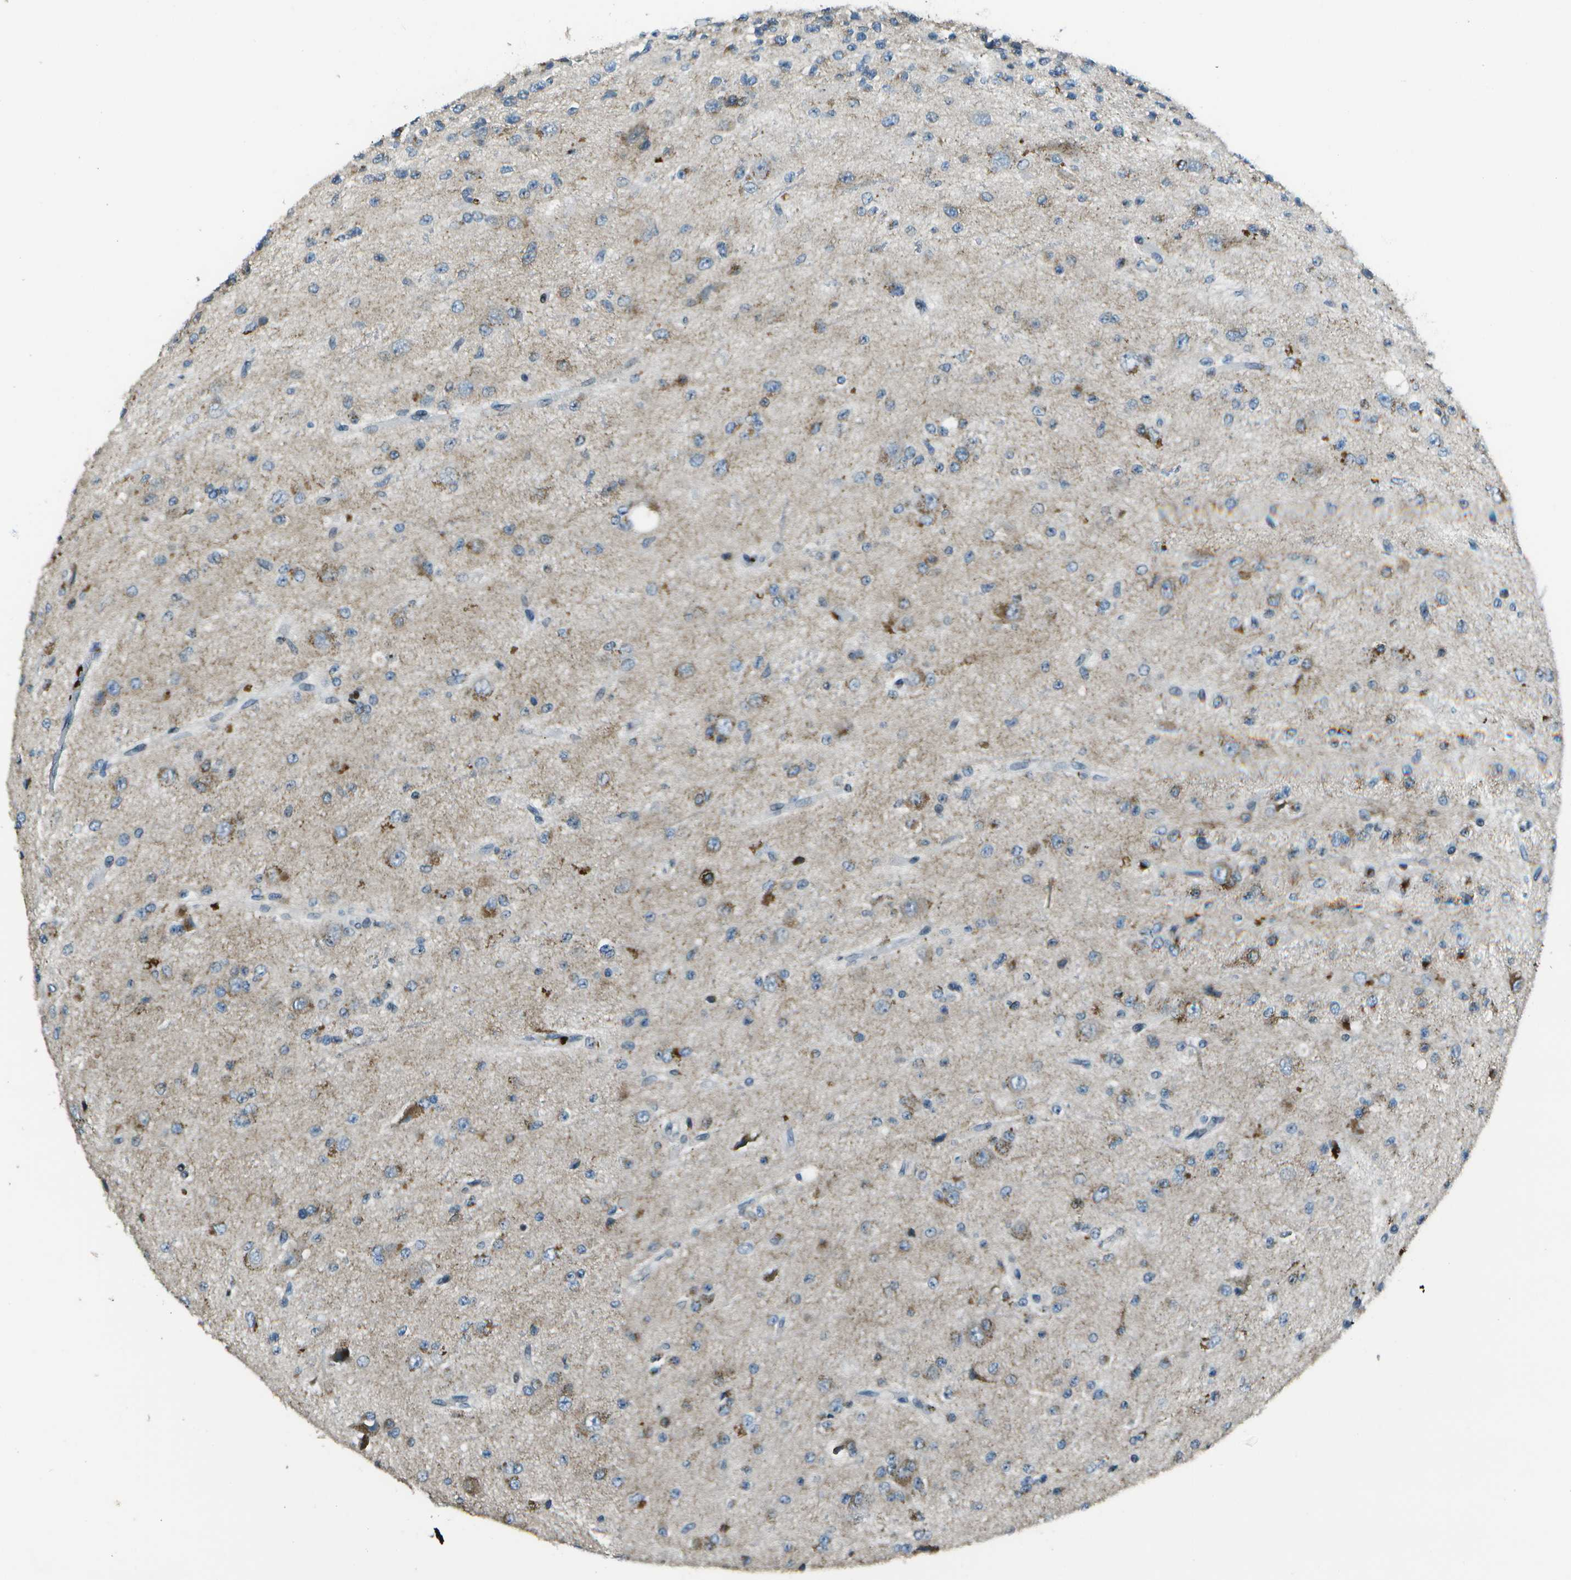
{"staining": {"intensity": "moderate", "quantity": "<25%", "location": "cytoplasmic/membranous"}, "tissue": "glioma", "cell_type": "Tumor cells", "image_type": "cancer", "snomed": [{"axis": "morphology", "description": "Glioma, malignant, High grade"}, {"axis": "topography", "description": "pancreas cauda"}], "caption": "Approximately <25% of tumor cells in human malignant glioma (high-grade) reveal moderate cytoplasmic/membranous protein positivity as visualized by brown immunohistochemical staining.", "gene": "PDLIM1", "patient": {"sex": "male", "age": 60}}